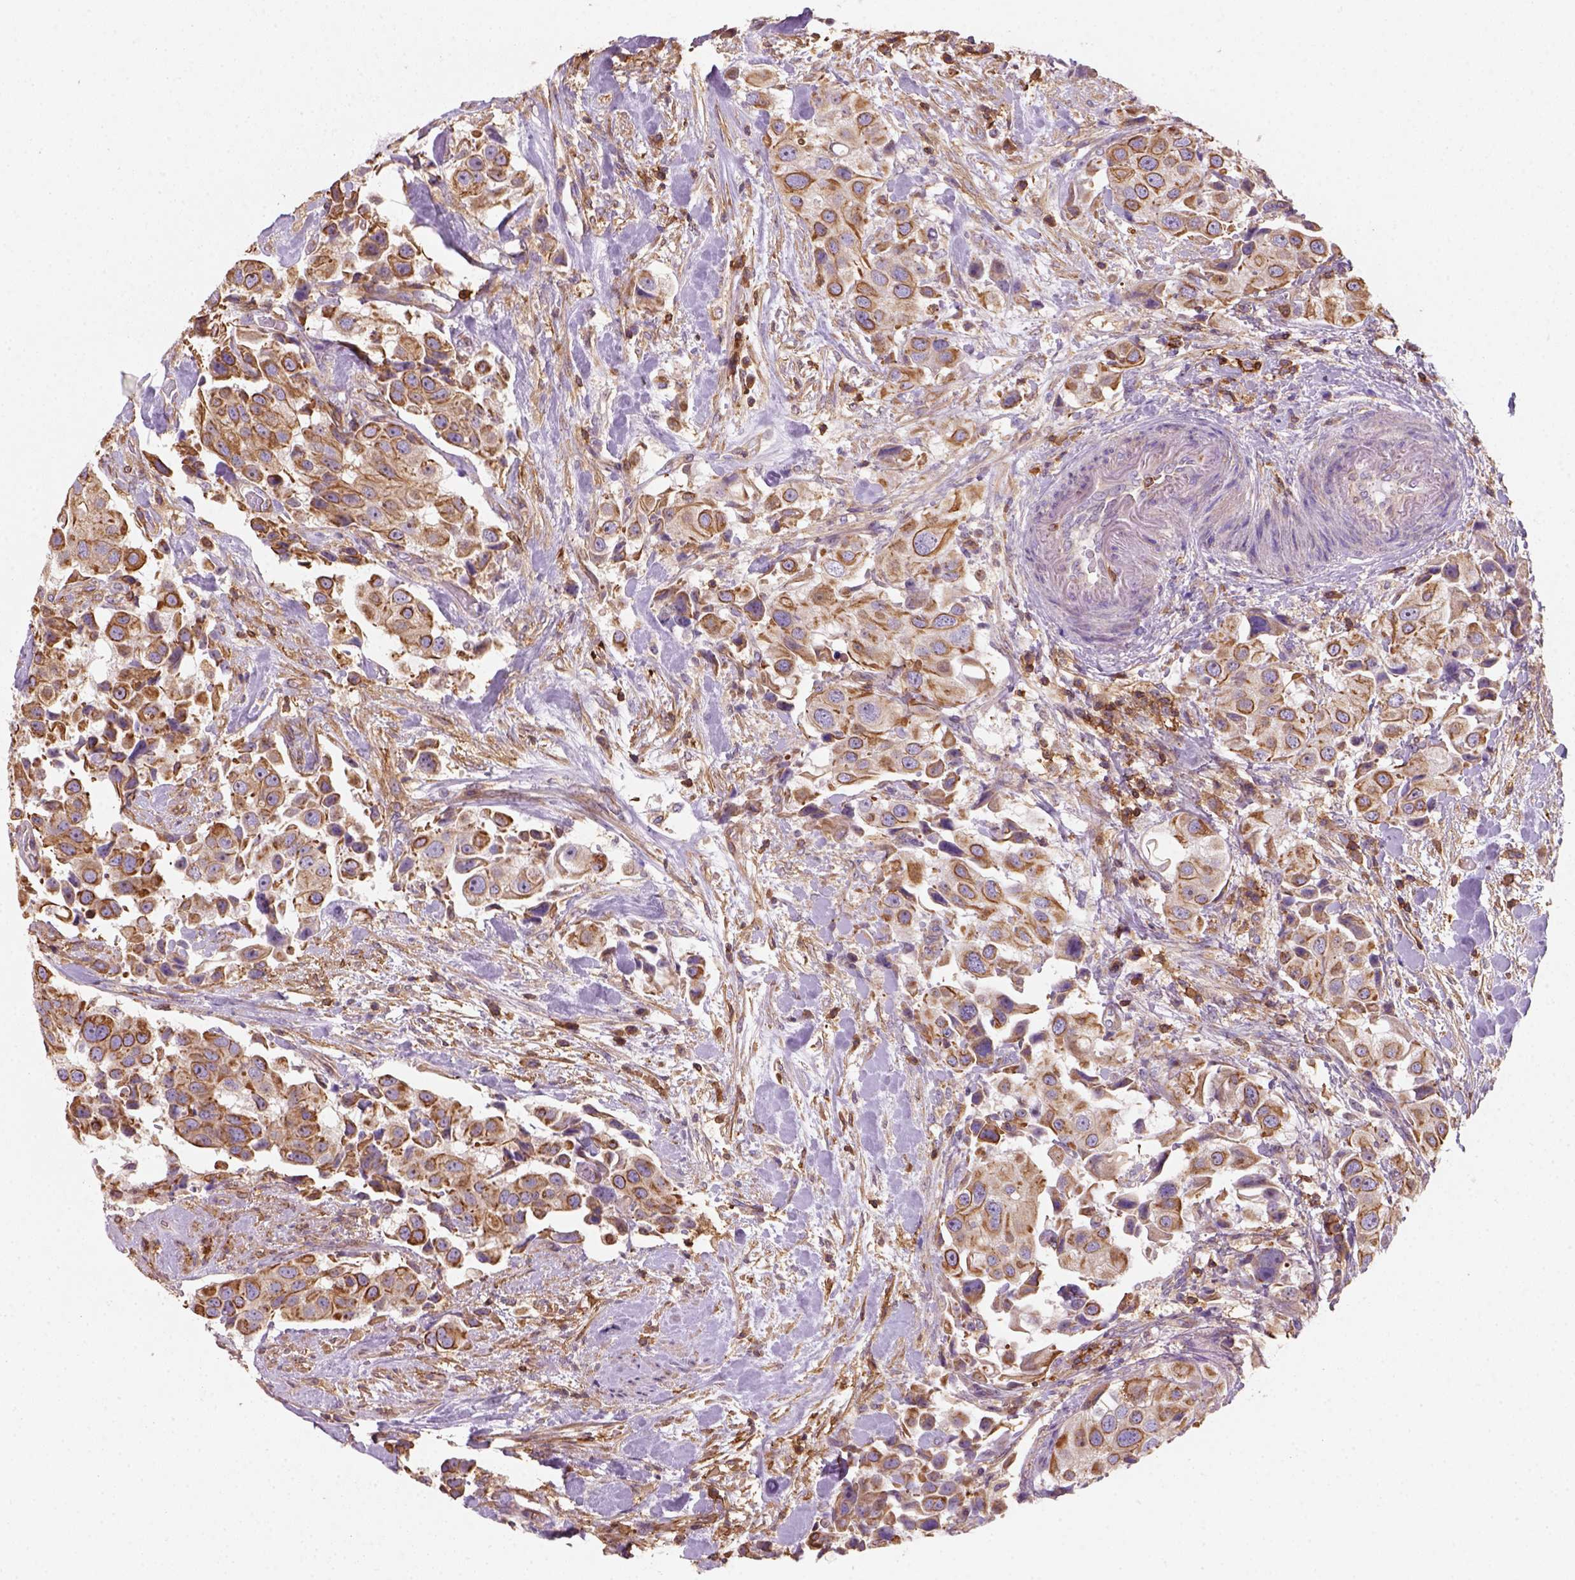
{"staining": {"intensity": "moderate", "quantity": ">75%", "location": "cytoplasmic/membranous"}, "tissue": "urothelial cancer", "cell_type": "Tumor cells", "image_type": "cancer", "snomed": [{"axis": "morphology", "description": "Urothelial carcinoma, High grade"}, {"axis": "topography", "description": "Urinary bladder"}], "caption": "Human high-grade urothelial carcinoma stained with a brown dye exhibits moderate cytoplasmic/membranous positive positivity in about >75% of tumor cells.", "gene": "GPRC5D", "patient": {"sex": "female", "age": 64}}